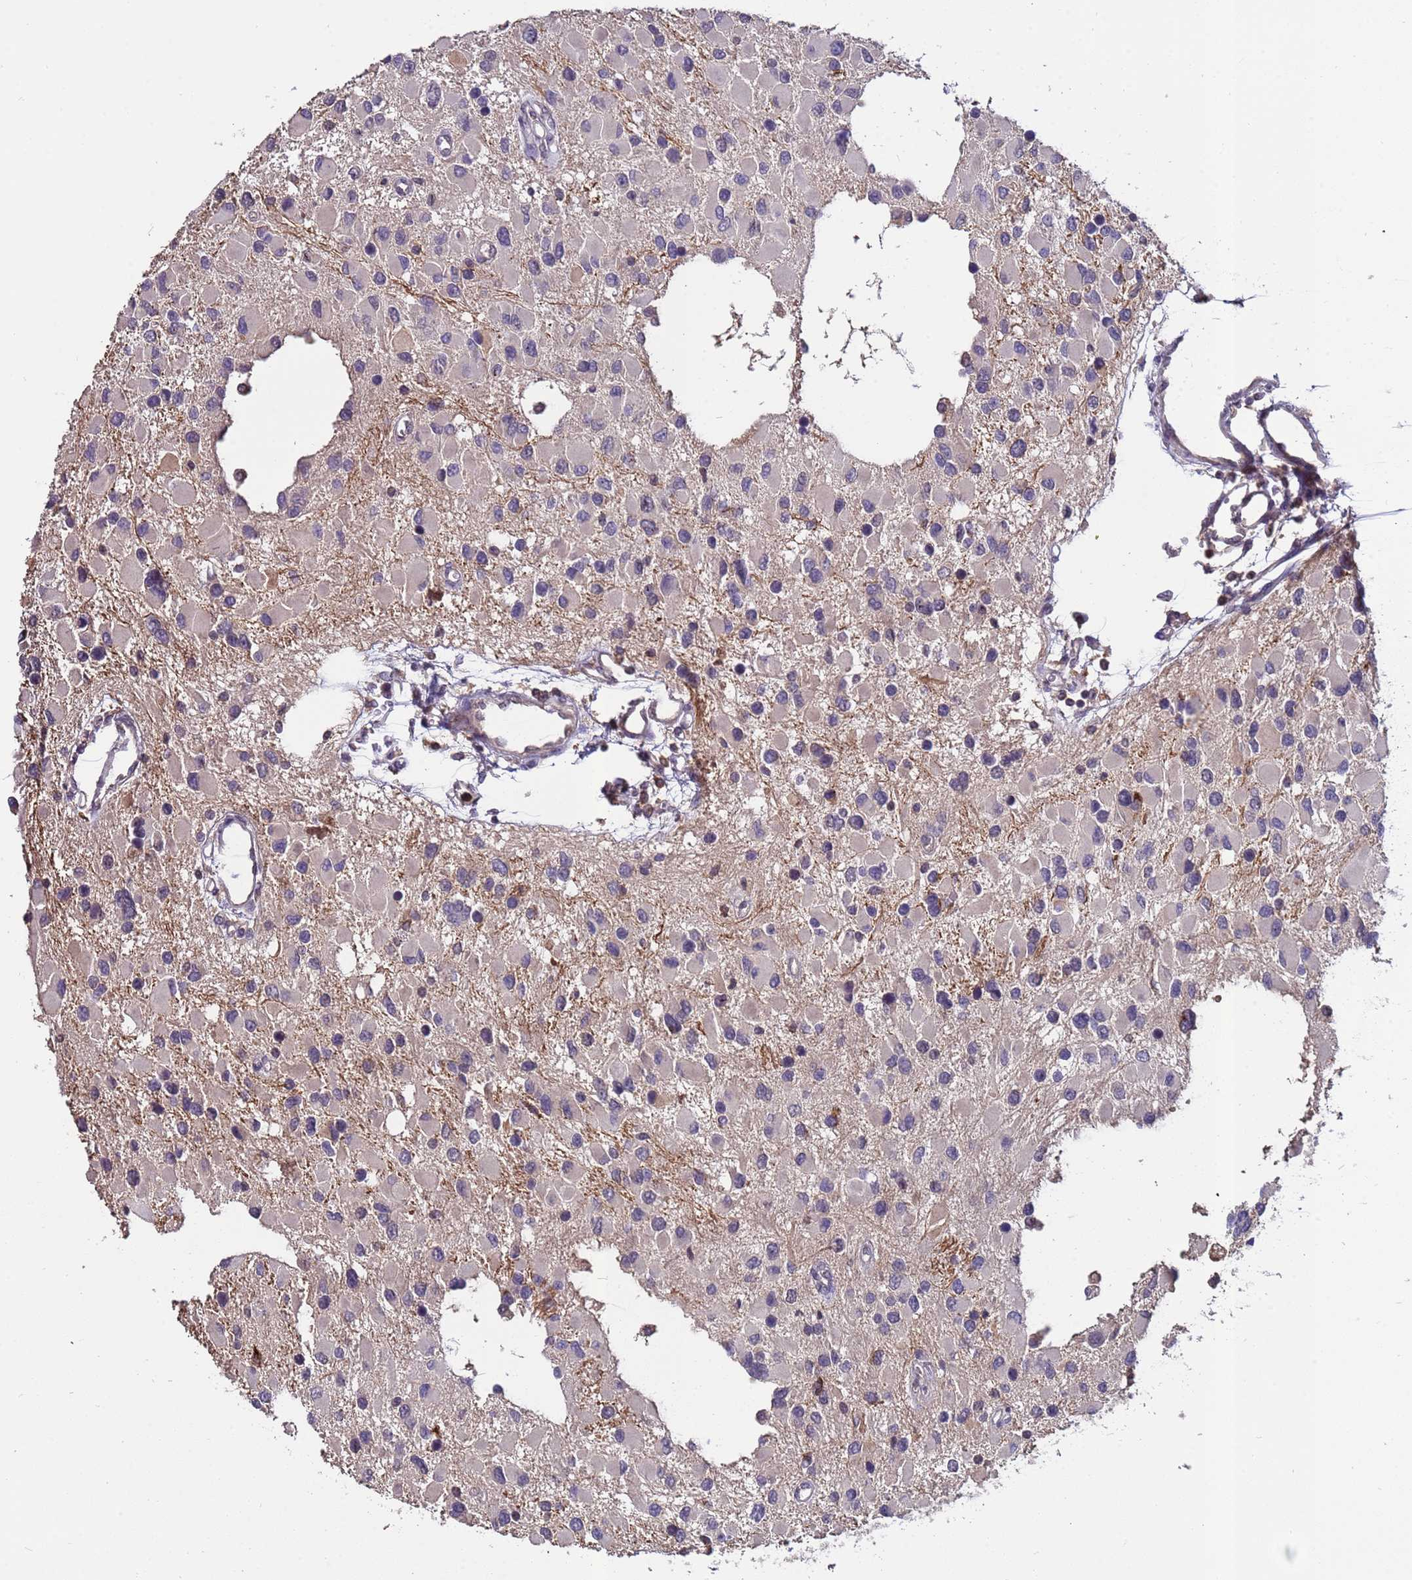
{"staining": {"intensity": "negative", "quantity": "none", "location": "none"}, "tissue": "glioma", "cell_type": "Tumor cells", "image_type": "cancer", "snomed": [{"axis": "morphology", "description": "Glioma, malignant, High grade"}, {"axis": "topography", "description": "Brain"}], "caption": "Tumor cells are negative for brown protein staining in glioma. (DAB immunohistochemistry (IHC), high magnification).", "gene": "ZNF248", "patient": {"sex": "male", "age": 53}}